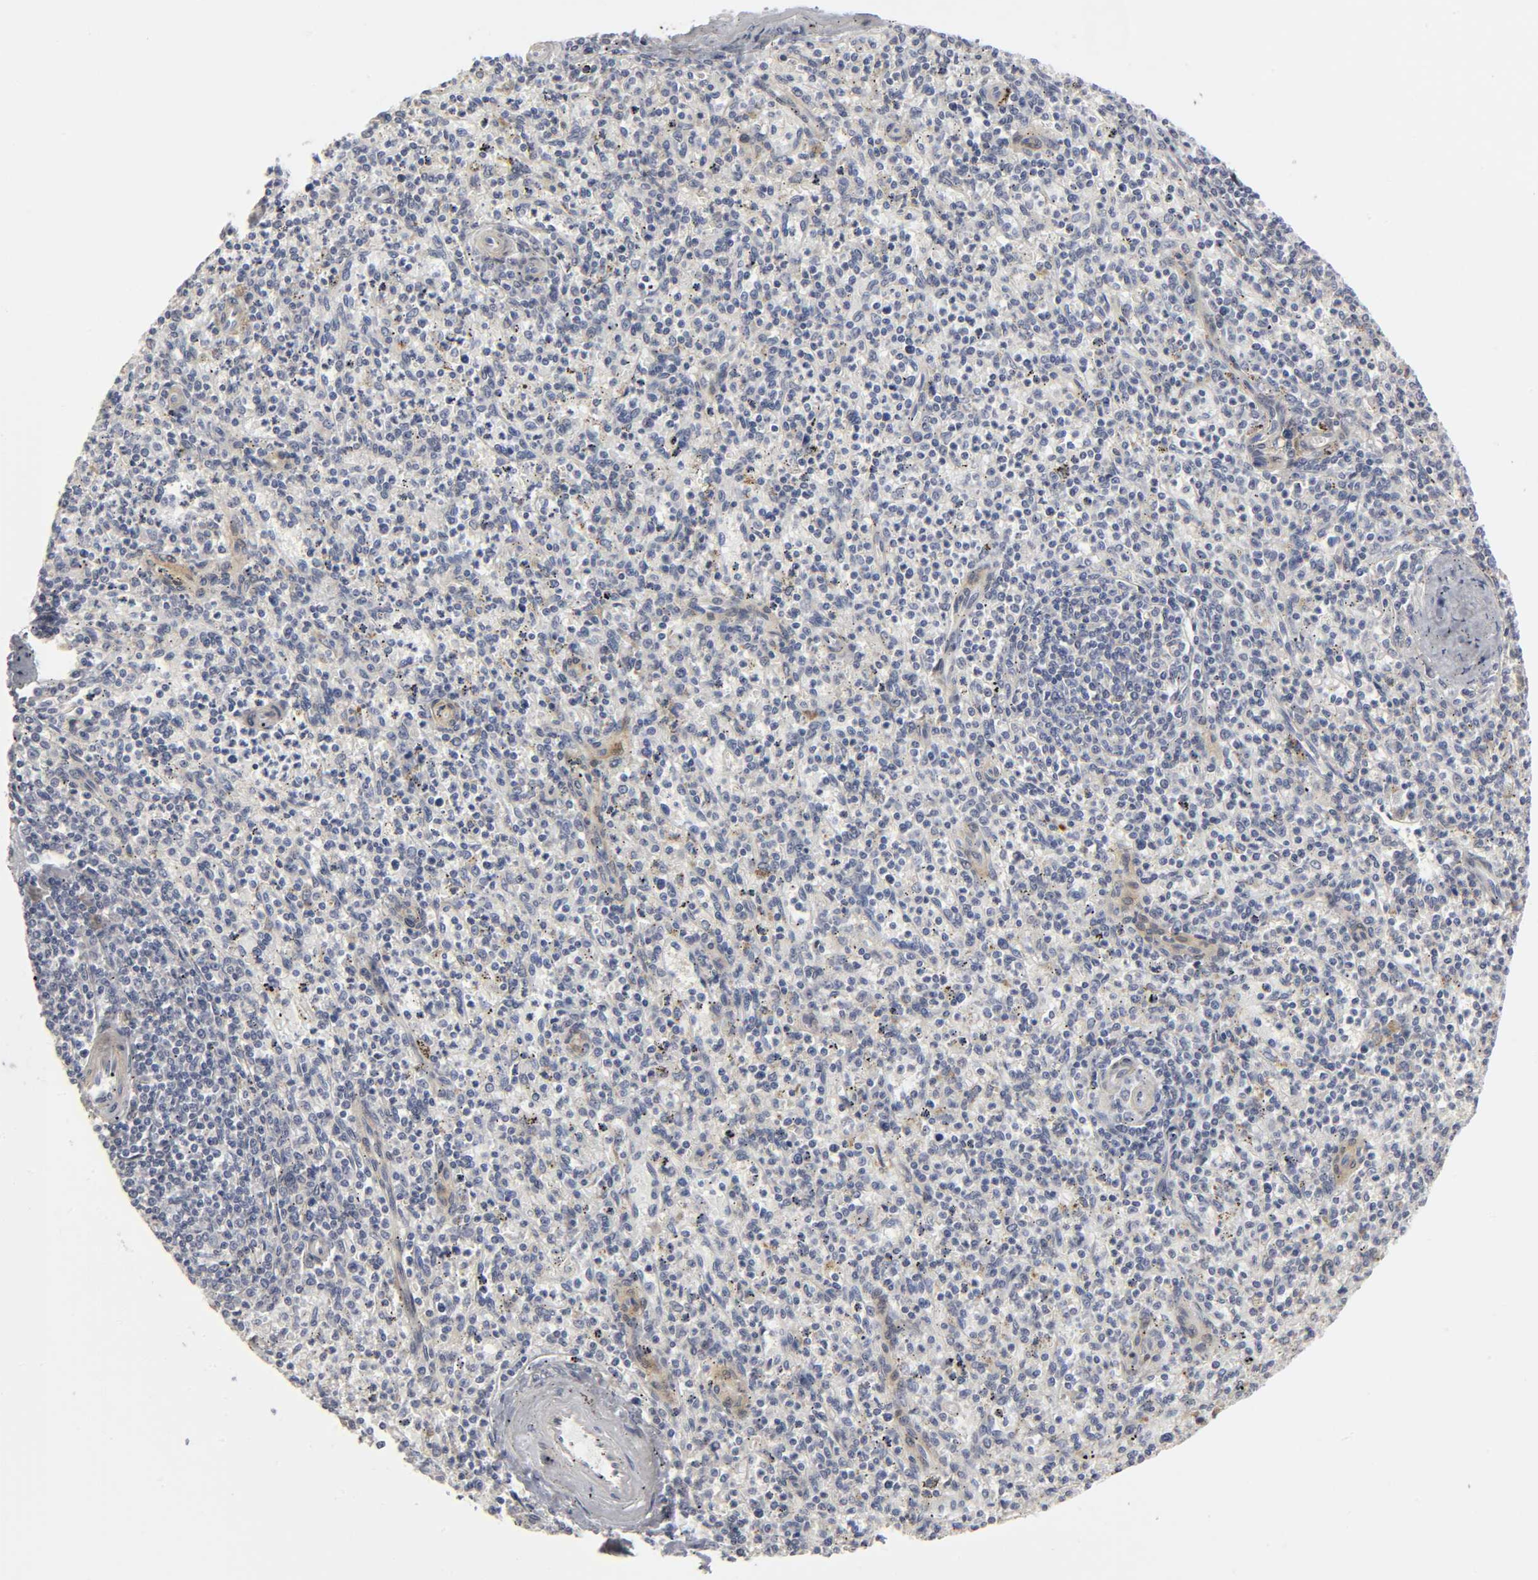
{"staining": {"intensity": "moderate", "quantity": "<25%", "location": "cytoplasmic/membranous"}, "tissue": "spleen", "cell_type": "Cells in red pulp", "image_type": "normal", "snomed": [{"axis": "morphology", "description": "Normal tissue, NOS"}, {"axis": "topography", "description": "Spleen"}], "caption": "IHC of benign spleen exhibits low levels of moderate cytoplasmic/membranous expression in about <25% of cells in red pulp.", "gene": "PDLIM3", "patient": {"sex": "male", "age": 72}}